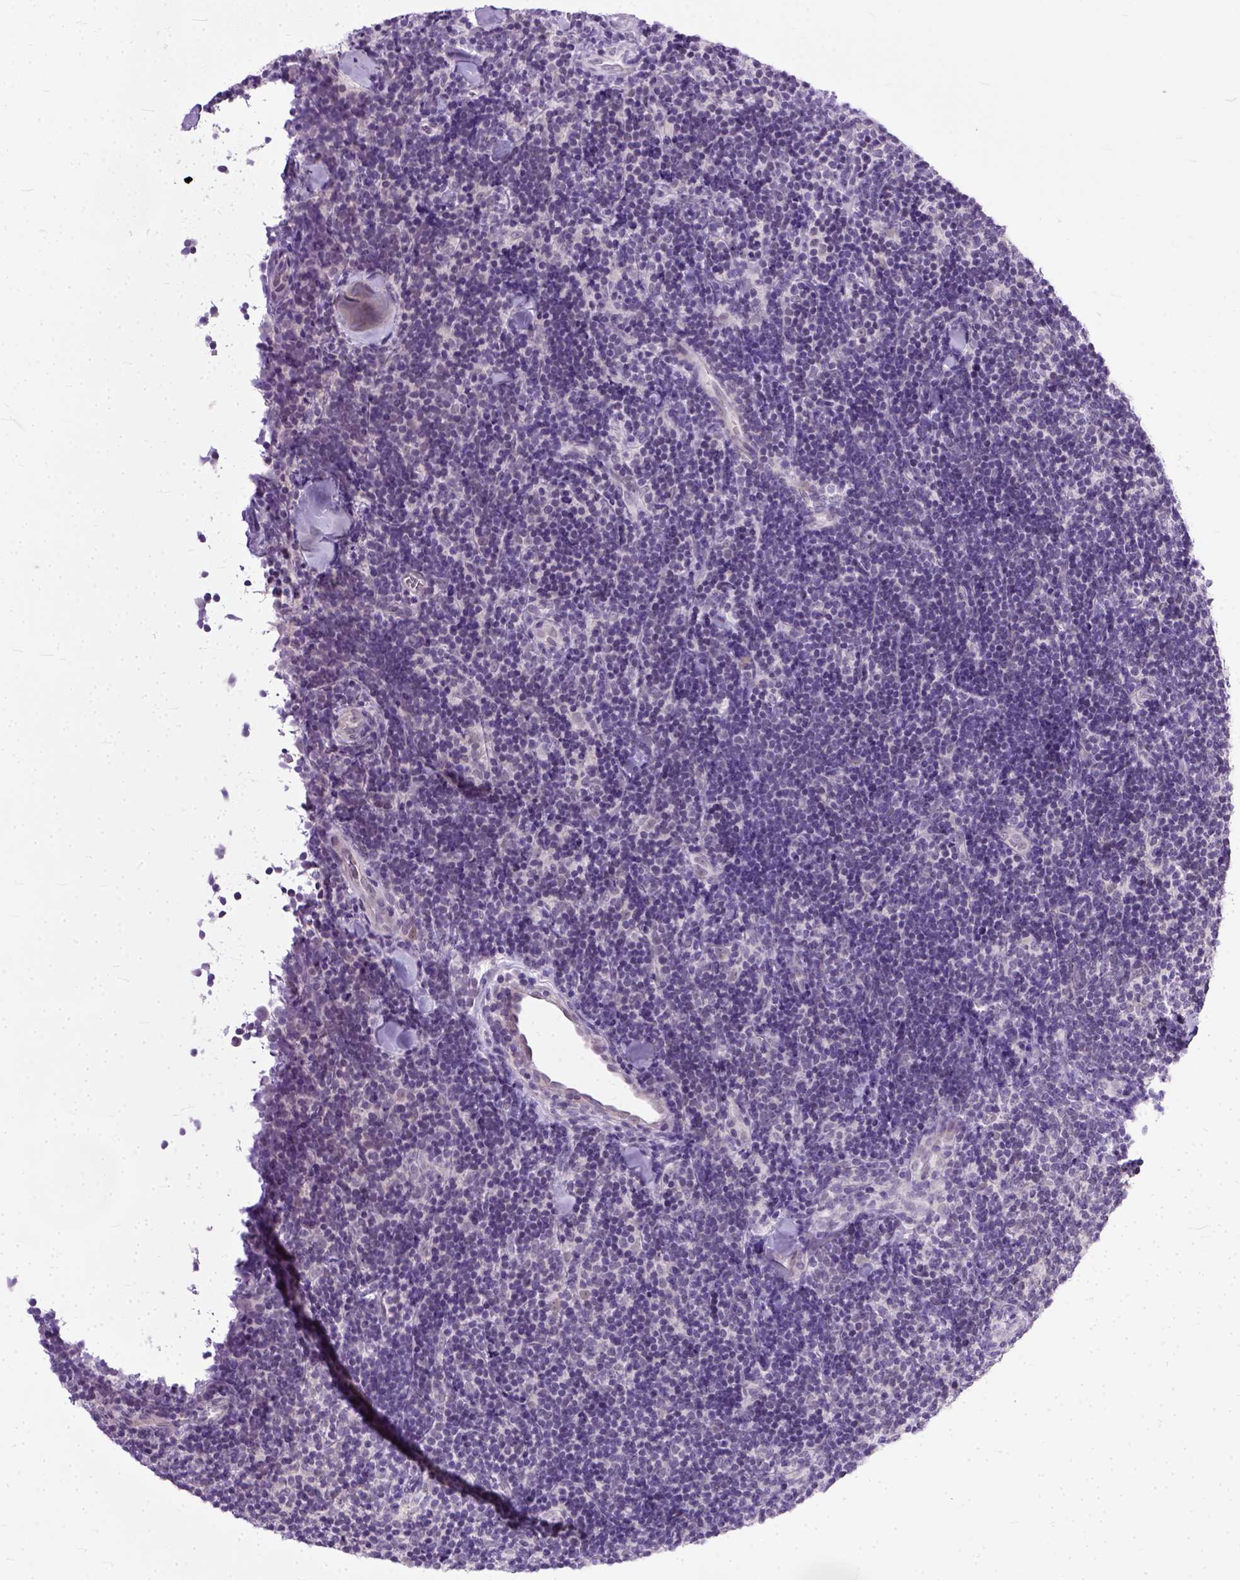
{"staining": {"intensity": "negative", "quantity": "none", "location": "none"}, "tissue": "lymphoma", "cell_type": "Tumor cells", "image_type": "cancer", "snomed": [{"axis": "morphology", "description": "Malignant lymphoma, non-Hodgkin's type, Low grade"}, {"axis": "topography", "description": "Lymph node"}], "caption": "DAB immunohistochemical staining of human malignant lymphoma, non-Hodgkin's type (low-grade) reveals no significant positivity in tumor cells.", "gene": "TCEAL7", "patient": {"sex": "female", "age": 56}}